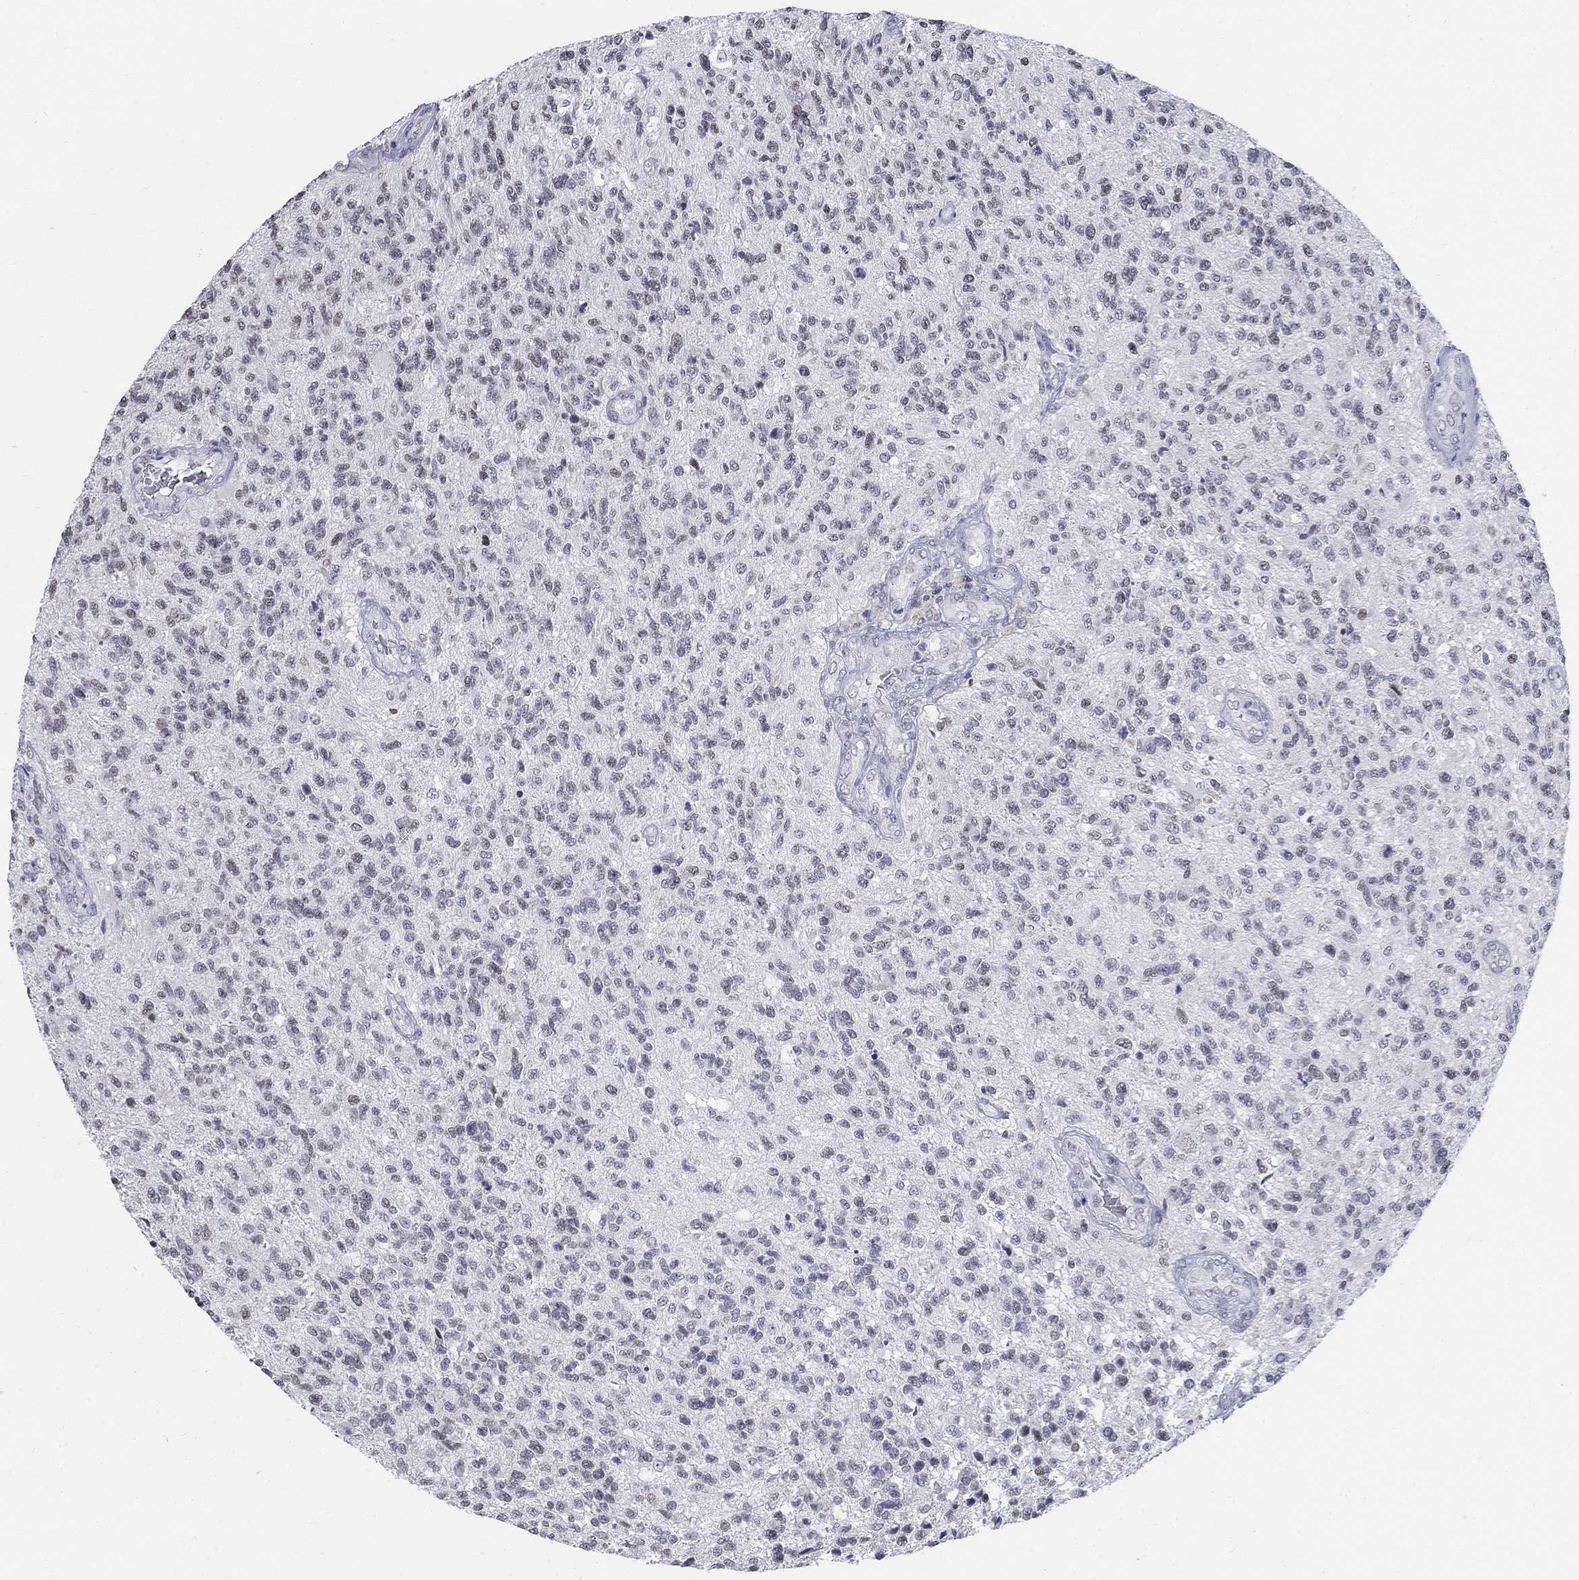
{"staining": {"intensity": "negative", "quantity": "none", "location": "none"}, "tissue": "glioma", "cell_type": "Tumor cells", "image_type": "cancer", "snomed": [{"axis": "morphology", "description": "Glioma, malignant, High grade"}, {"axis": "topography", "description": "Brain"}], "caption": "Immunohistochemical staining of human malignant glioma (high-grade) exhibits no significant expression in tumor cells.", "gene": "BHLHE22", "patient": {"sex": "male", "age": 56}}